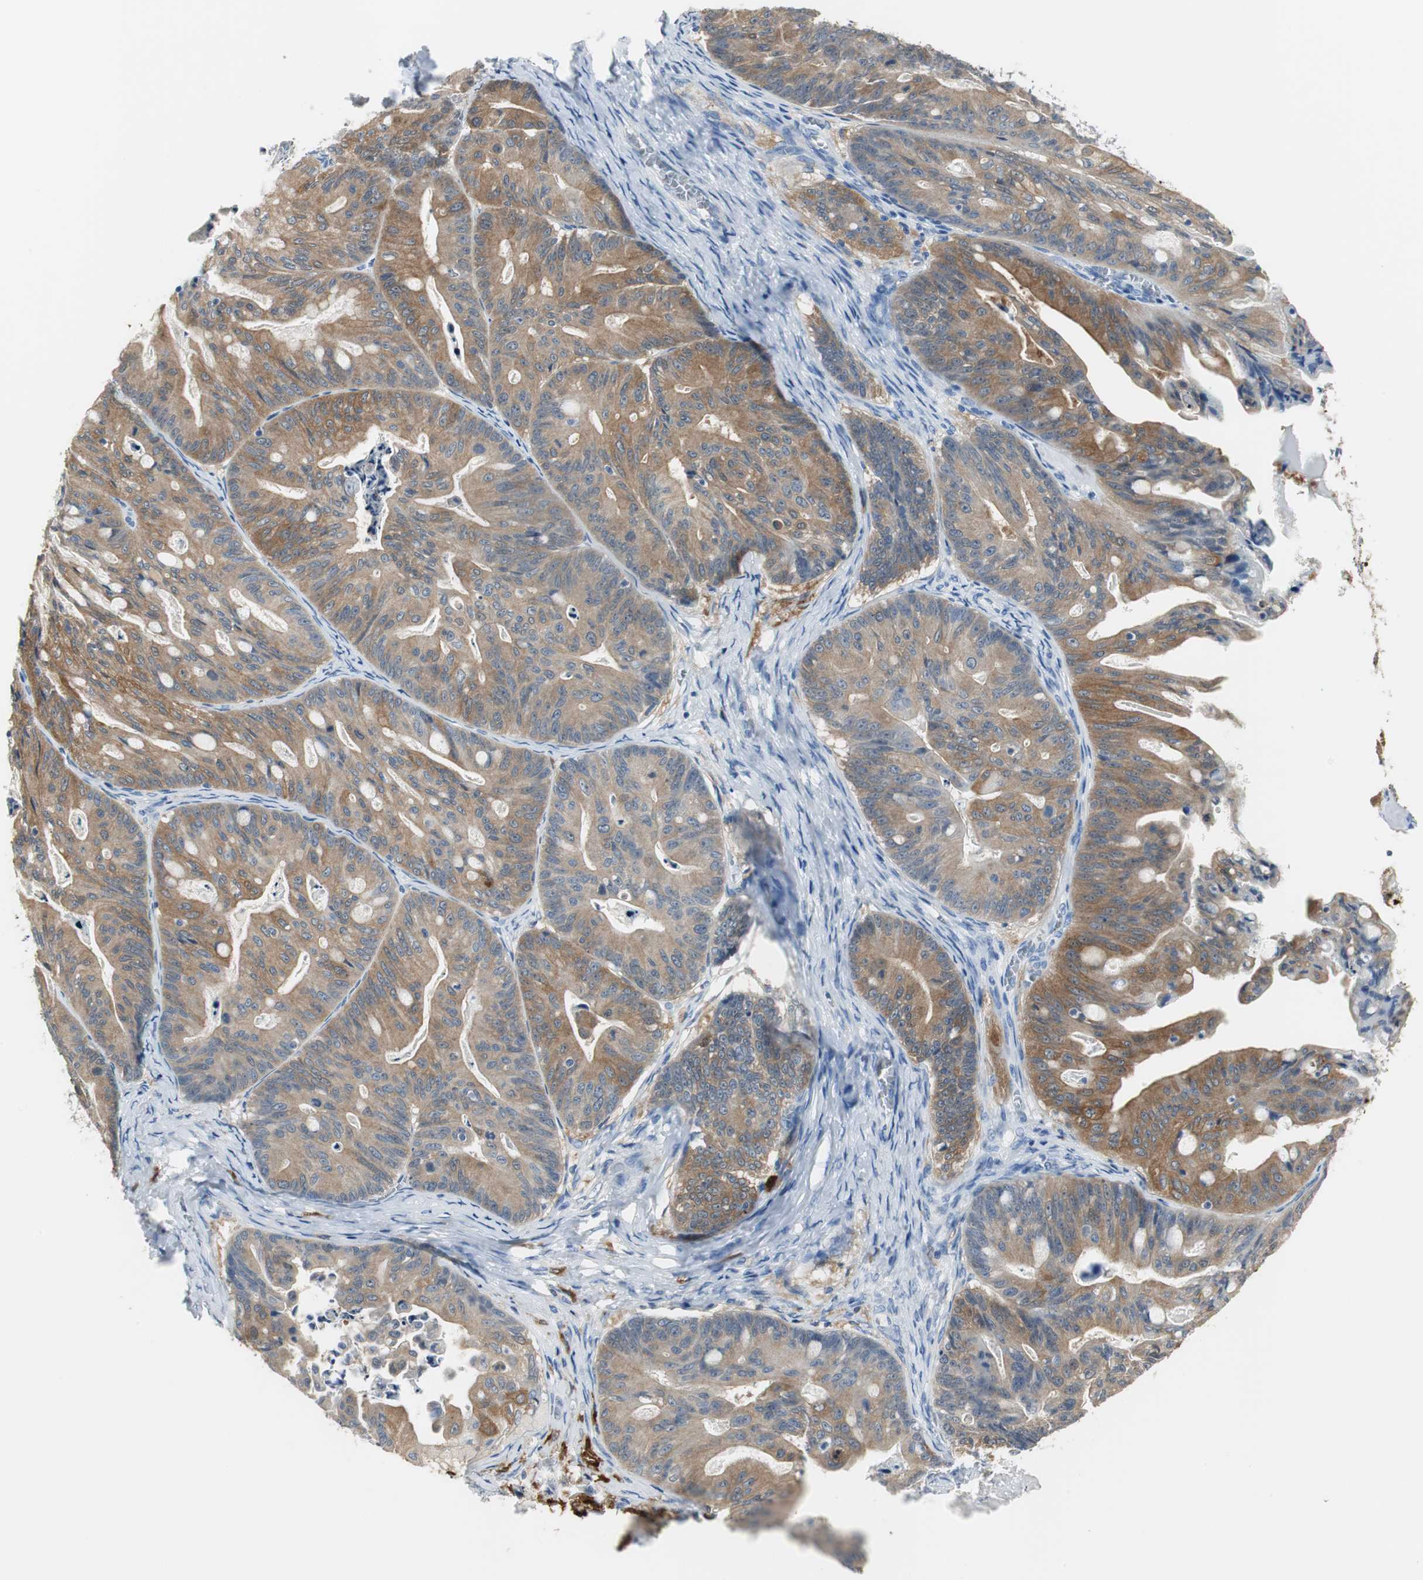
{"staining": {"intensity": "moderate", "quantity": ">75%", "location": "cytoplasmic/membranous"}, "tissue": "ovarian cancer", "cell_type": "Tumor cells", "image_type": "cancer", "snomed": [{"axis": "morphology", "description": "Cystadenocarcinoma, mucinous, NOS"}, {"axis": "topography", "description": "Ovary"}], "caption": "DAB immunohistochemical staining of human ovarian mucinous cystadenocarcinoma exhibits moderate cytoplasmic/membranous protein staining in about >75% of tumor cells. (DAB IHC, brown staining for protein, blue staining for nuclei).", "gene": "FBP1", "patient": {"sex": "female", "age": 36}}